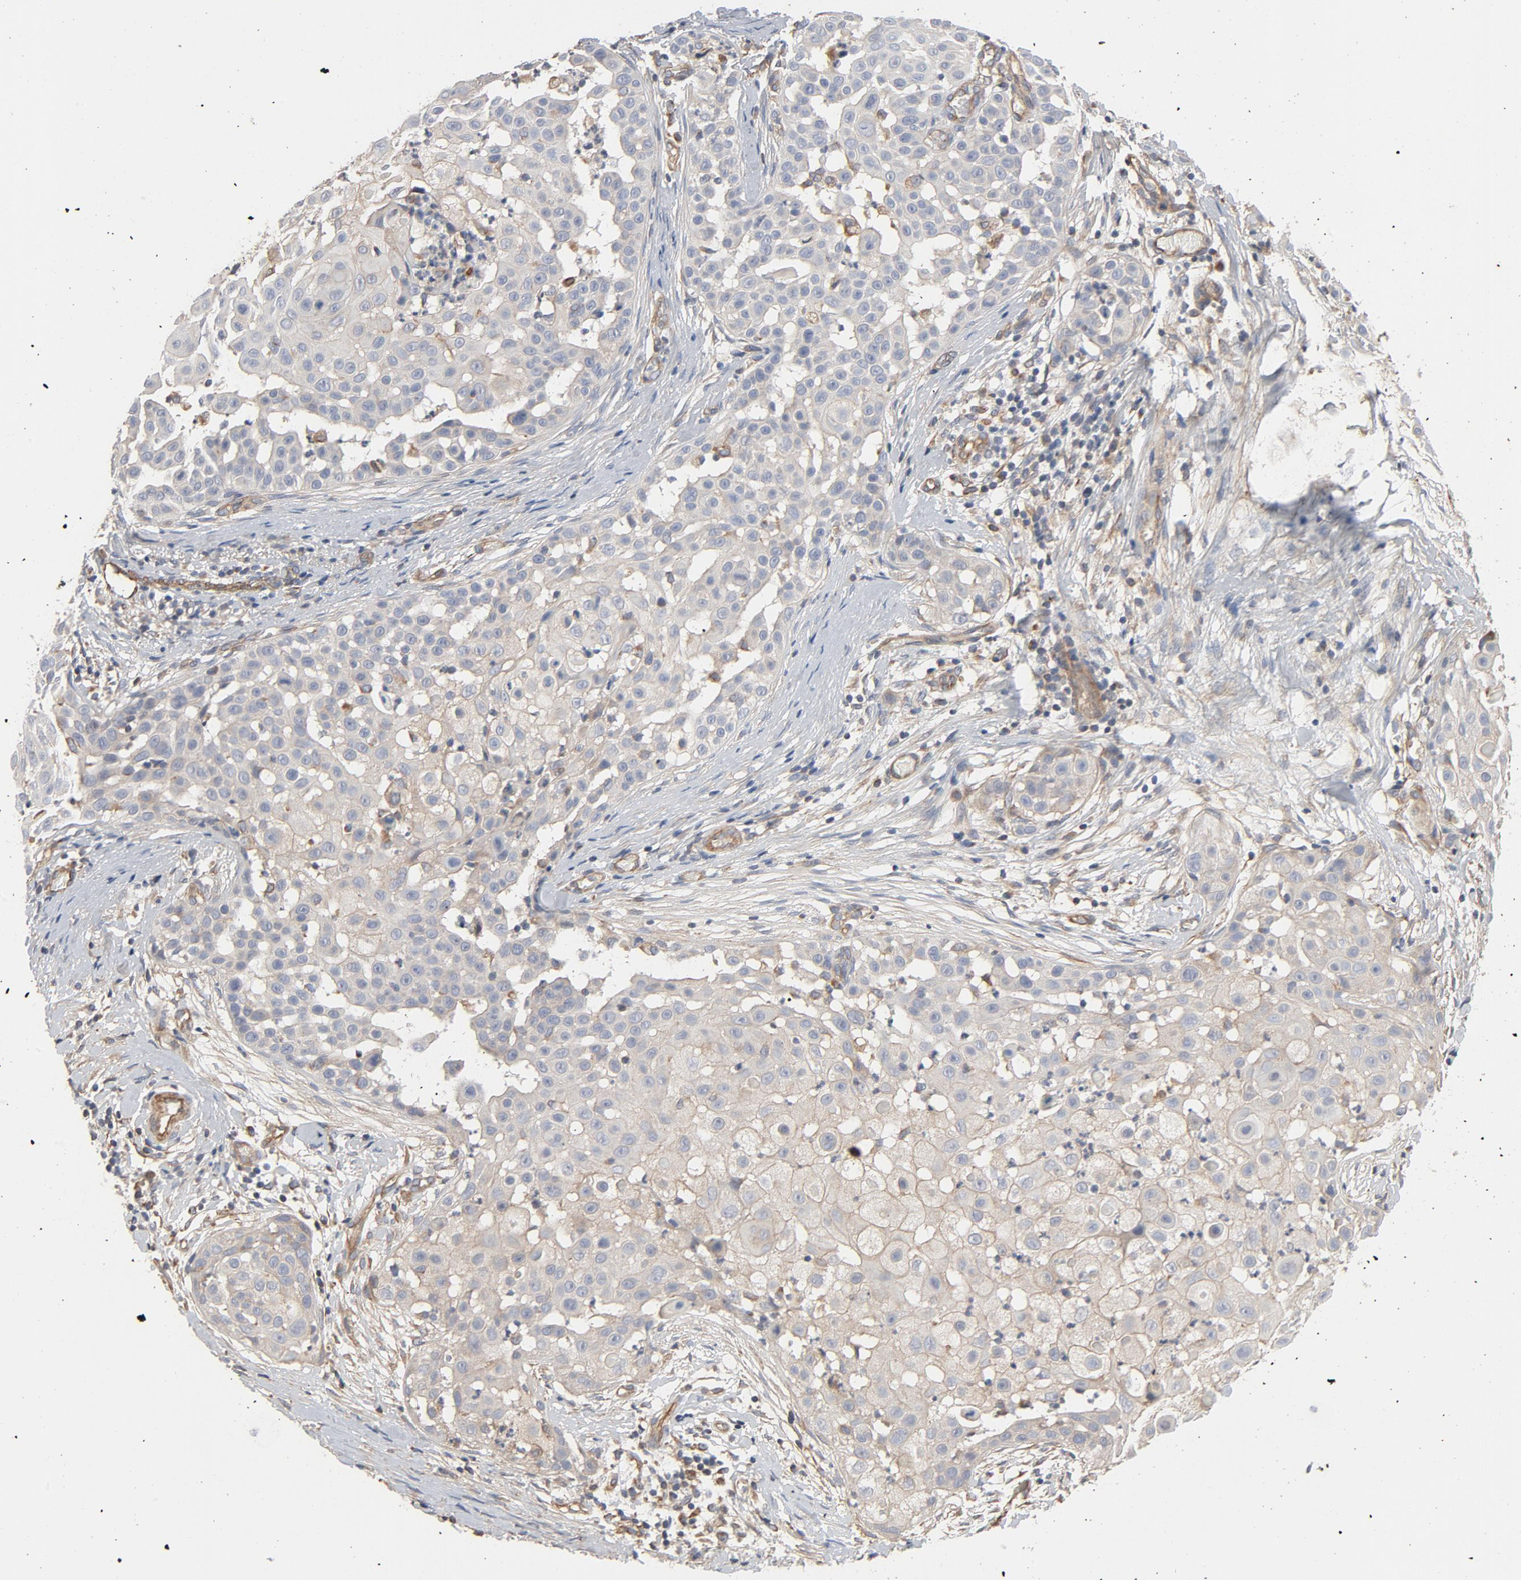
{"staining": {"intensity": "weak", "quantity": "25%-75%", "location": "cytoplasmic/membranous"}, "tissue": "skin cancer", "cell_type": "Tumor cells", "image_type": "cancer", "snomed": [{"axis": "morphology", "description": "Squamous cell carcinoma, NOS"}, {"axis": "topography", "description": "Skin"}], "caption": "High-magnification brightfield microscopy of skin squamous cell carcinoma stained with DAB (3,3'-diaminobenzidine) (brown) and counterstained with hematoxylin (blue). tumor cells exhibit weak cytoplasmic/membranous positivity is seen in approximately25%-75% of cells.", "gene": "TRIOBP", "patient": {"sex": "female", "age": 57}}